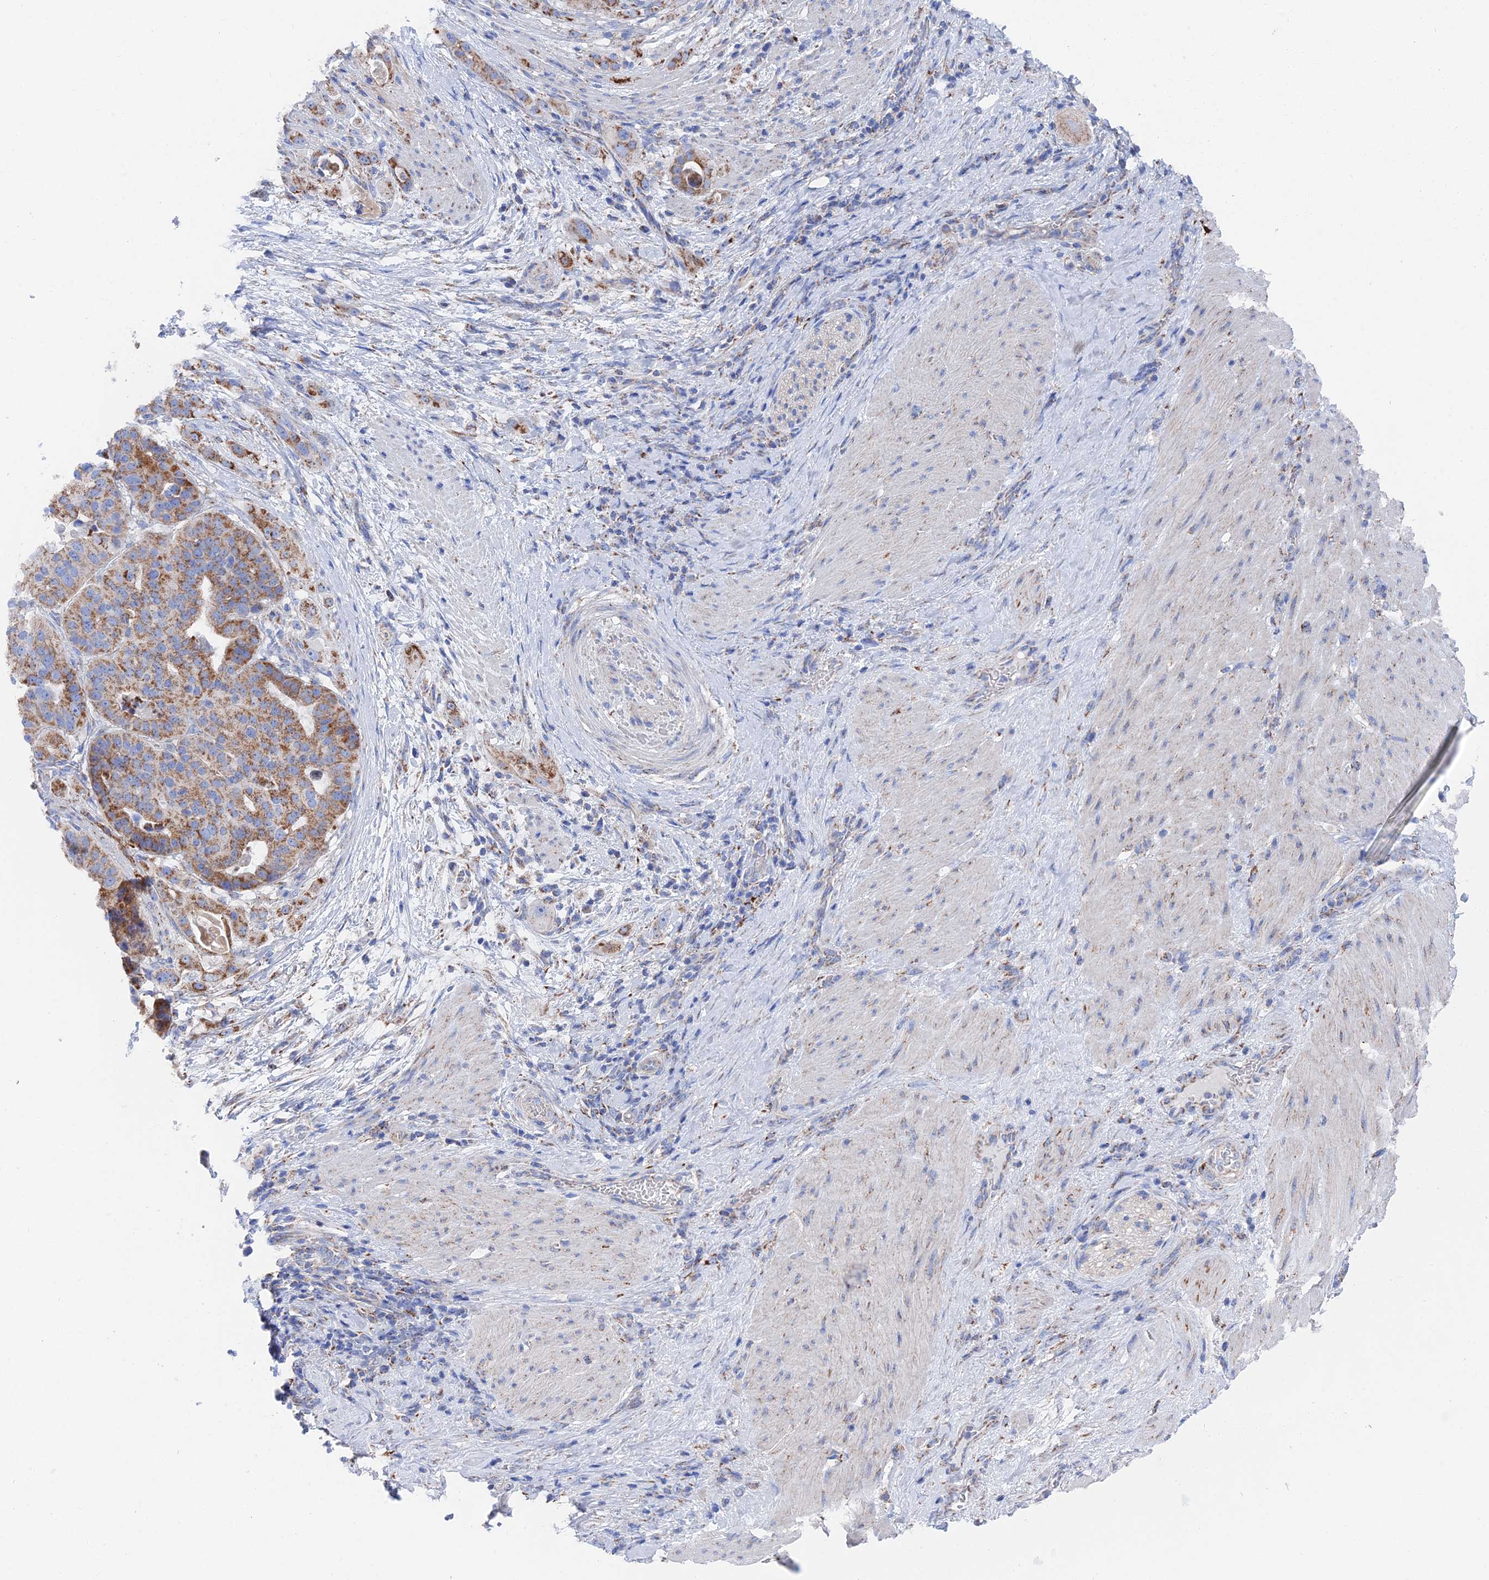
{"staining": {"intensity": "moderate", "quantity": ">75%", "location": "cytoplasmic/membranous"}, "tissue": "stomach cancer", "cell_type": "Tumor cells", "image_type": "cancer", "snomed": [{"axis": "morphology", "description": "Adenocarcinoma, NOS"}, {"axis": "topography", "description": "Stomach"}], "caption": "Protein expression analysis of human stomach adenocarcinoma reveals moderate cytoplasmic/membranous positivity in about >75% of tumor cells.", "gene": "IFT80", "patient": {"sex": "male", "age": 48}}